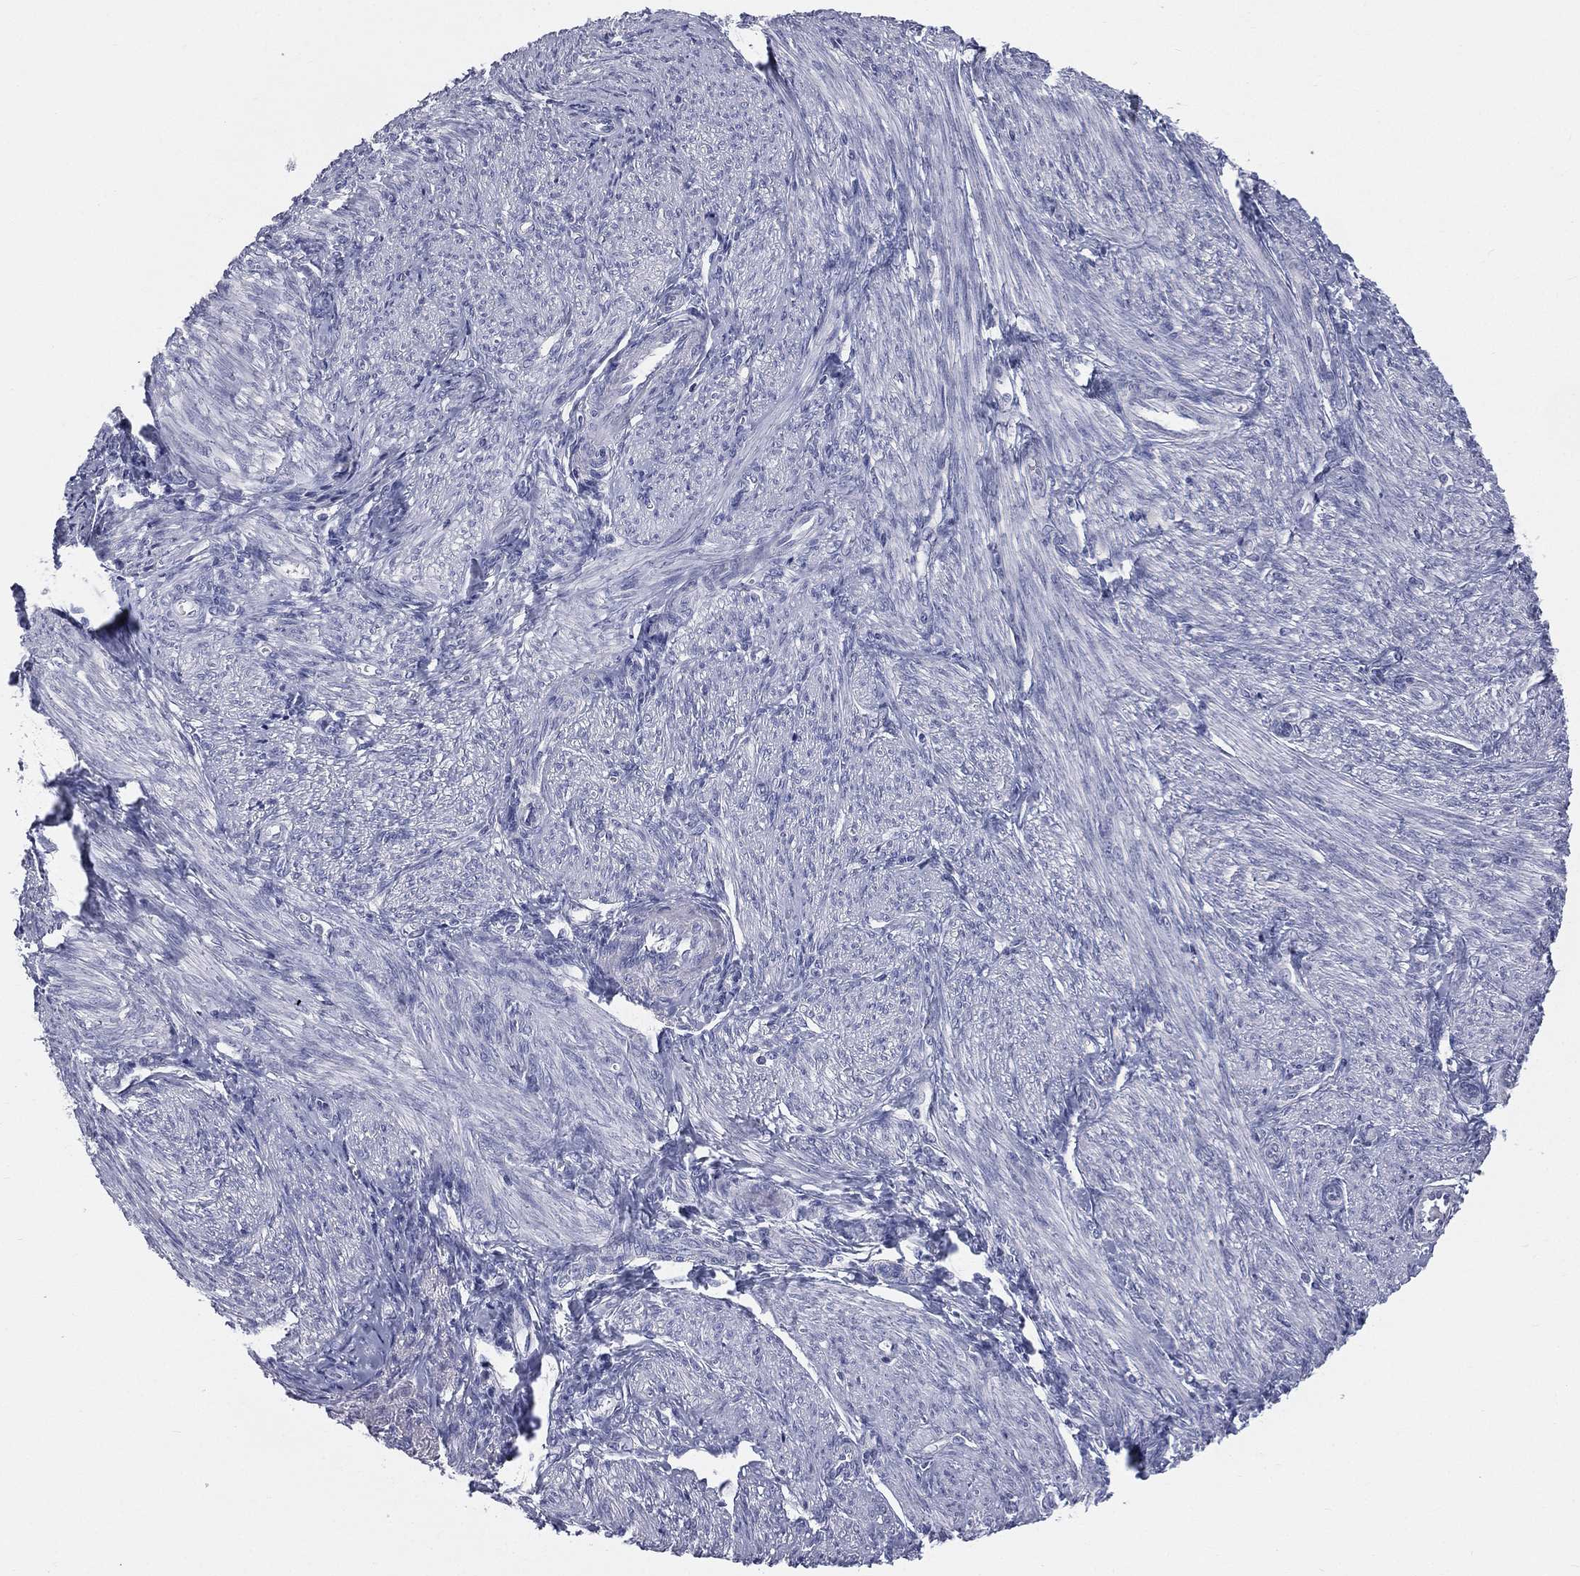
{"staining": {"intensity": "negative", "quantity": "none", "location": "none"}, "tissue": "endometrial cancer", "cell_type": "Tumor cells", "image_type": "cancer", "snomed": [{"axis": "morphology", "description": "Adenocarcinoma, NOS"}, {"axis": "topography", "description": "Endometrium"}], "caption": "This is an IHC histopathology image of human endometrial cancer. There is no expression in tumor cells.", "gene": "STK31", "patient": {"sex": "female", "age": 68}}